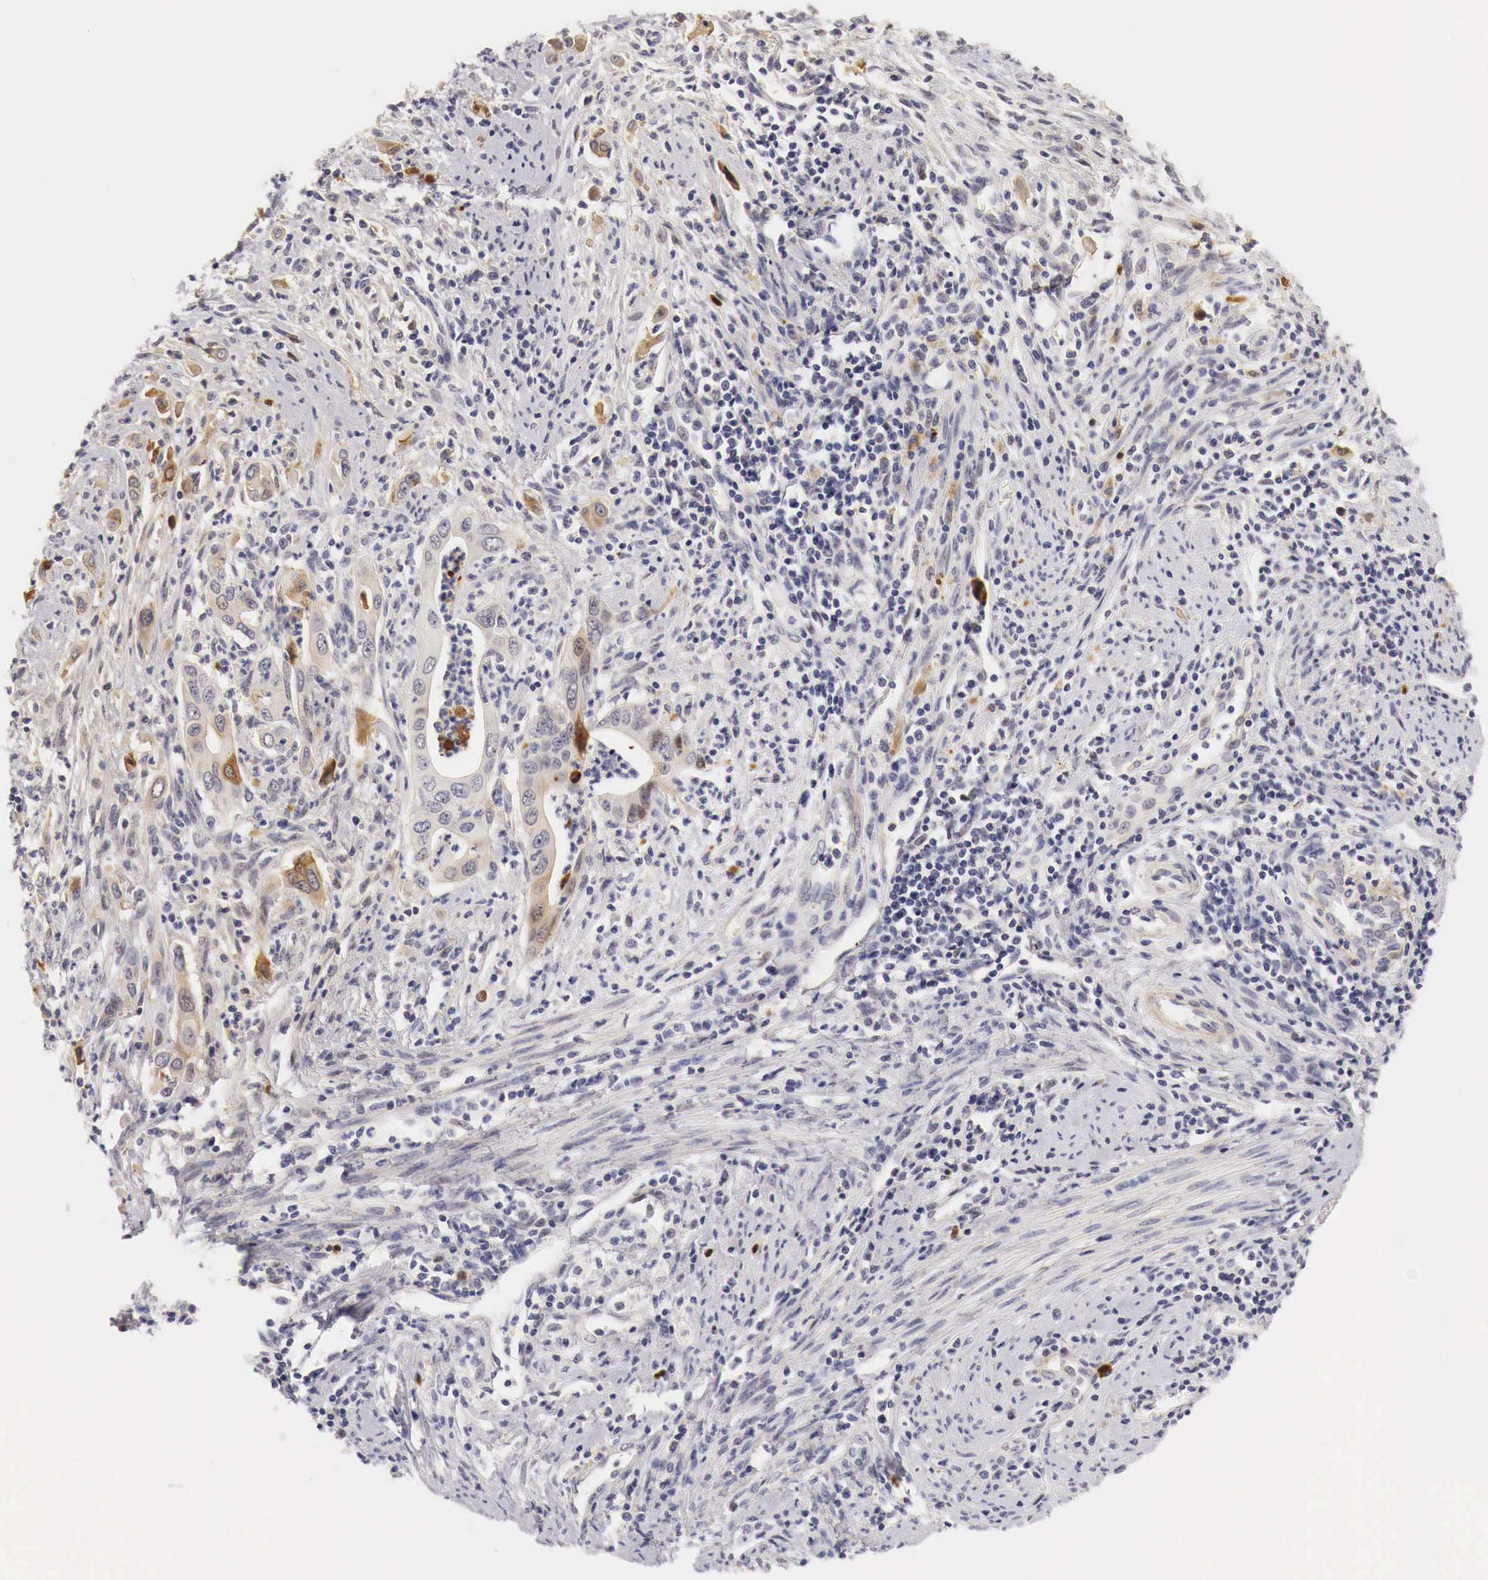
{"staining": {"intensity": "weak", "quantity": "<25%", "location": "cytoplasmic/membranous"}, "tissue": "cervical cancer", "cell_type": "Tumor cells", "image_type": "cancer", "snomed": [{"axis": "morphology", "description": "Normal tissue, NOS"}, {"axis": "morphology", "description": "Adenocarcinoma, NOS"}, {"axis": "topography", "description": "Cervix"}], "caption": "A histopathology image of cervical cancer (adenocarcinoma) stained for a protein demonstrates no brown staining in tumor cells. (Brightfield microscopy of DAB IHC at high magnification).", "gene": "CASP3", "patient": {"sex": "female", "age": 34}}